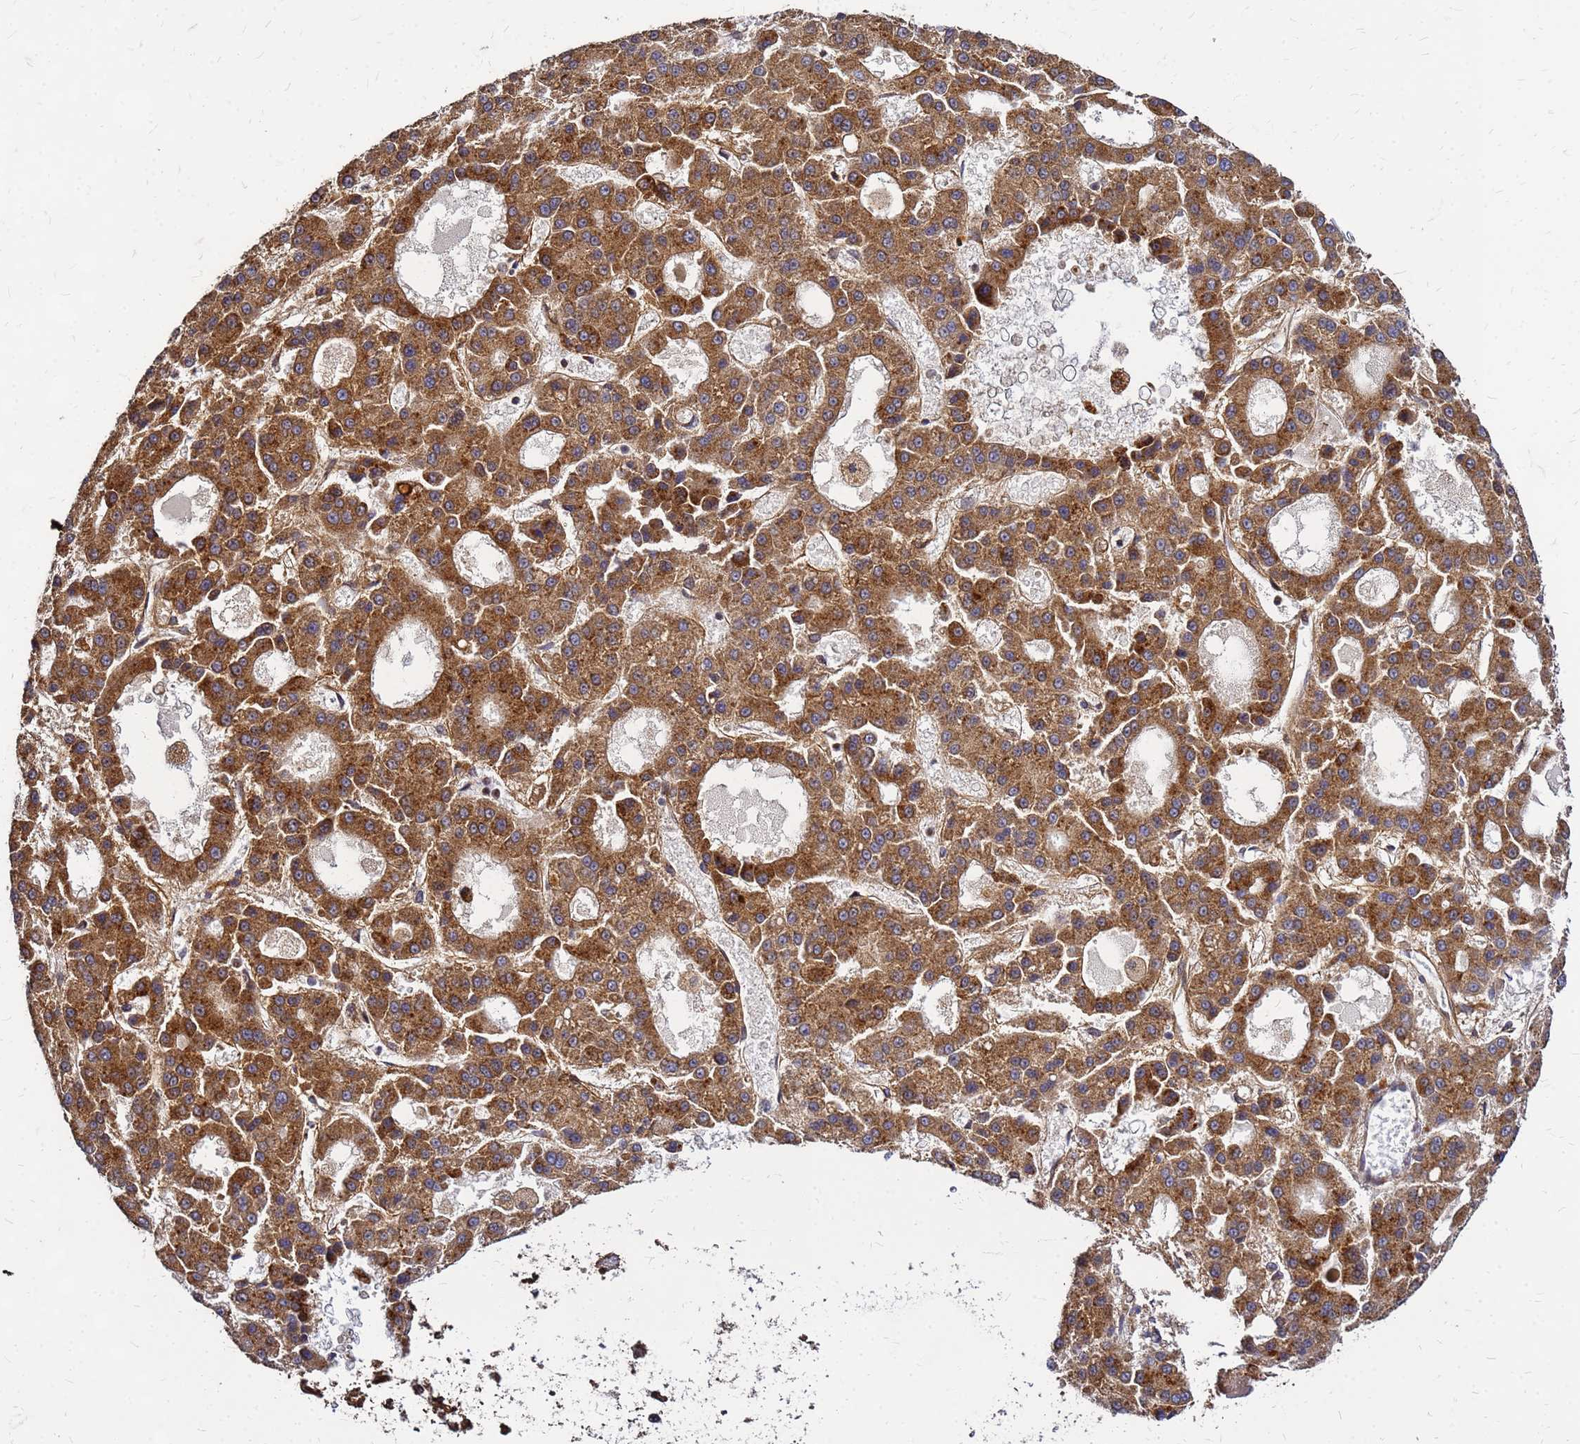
{"staining": {"intensity": "moderate", "quantity": ">75%", "location": "cytoplasmic/membranous"}, "tissue": "liver cancer", "cell_type": "Tumor cells", "image_type": "cancer", "snomed": [{"axis": "morphology", "description": "Carcinoma, Hepatocellular, NOS"}, {"axis": "topography", "description": "Liver"}], "caption": "Immunohistochemistry (IHC) (DAB) staining of liver hepatocellular carcinoma demonstrates moderate cytoplasmic/membranous protein staining in approximately >75% of tumor cells. The staining was performed using DAB, with brown indicating positive protein expression. Nuclei are stained blue with hematoxylin.", "gene": "CYBC1", "patient": {"sex": "male", "age": 70}}